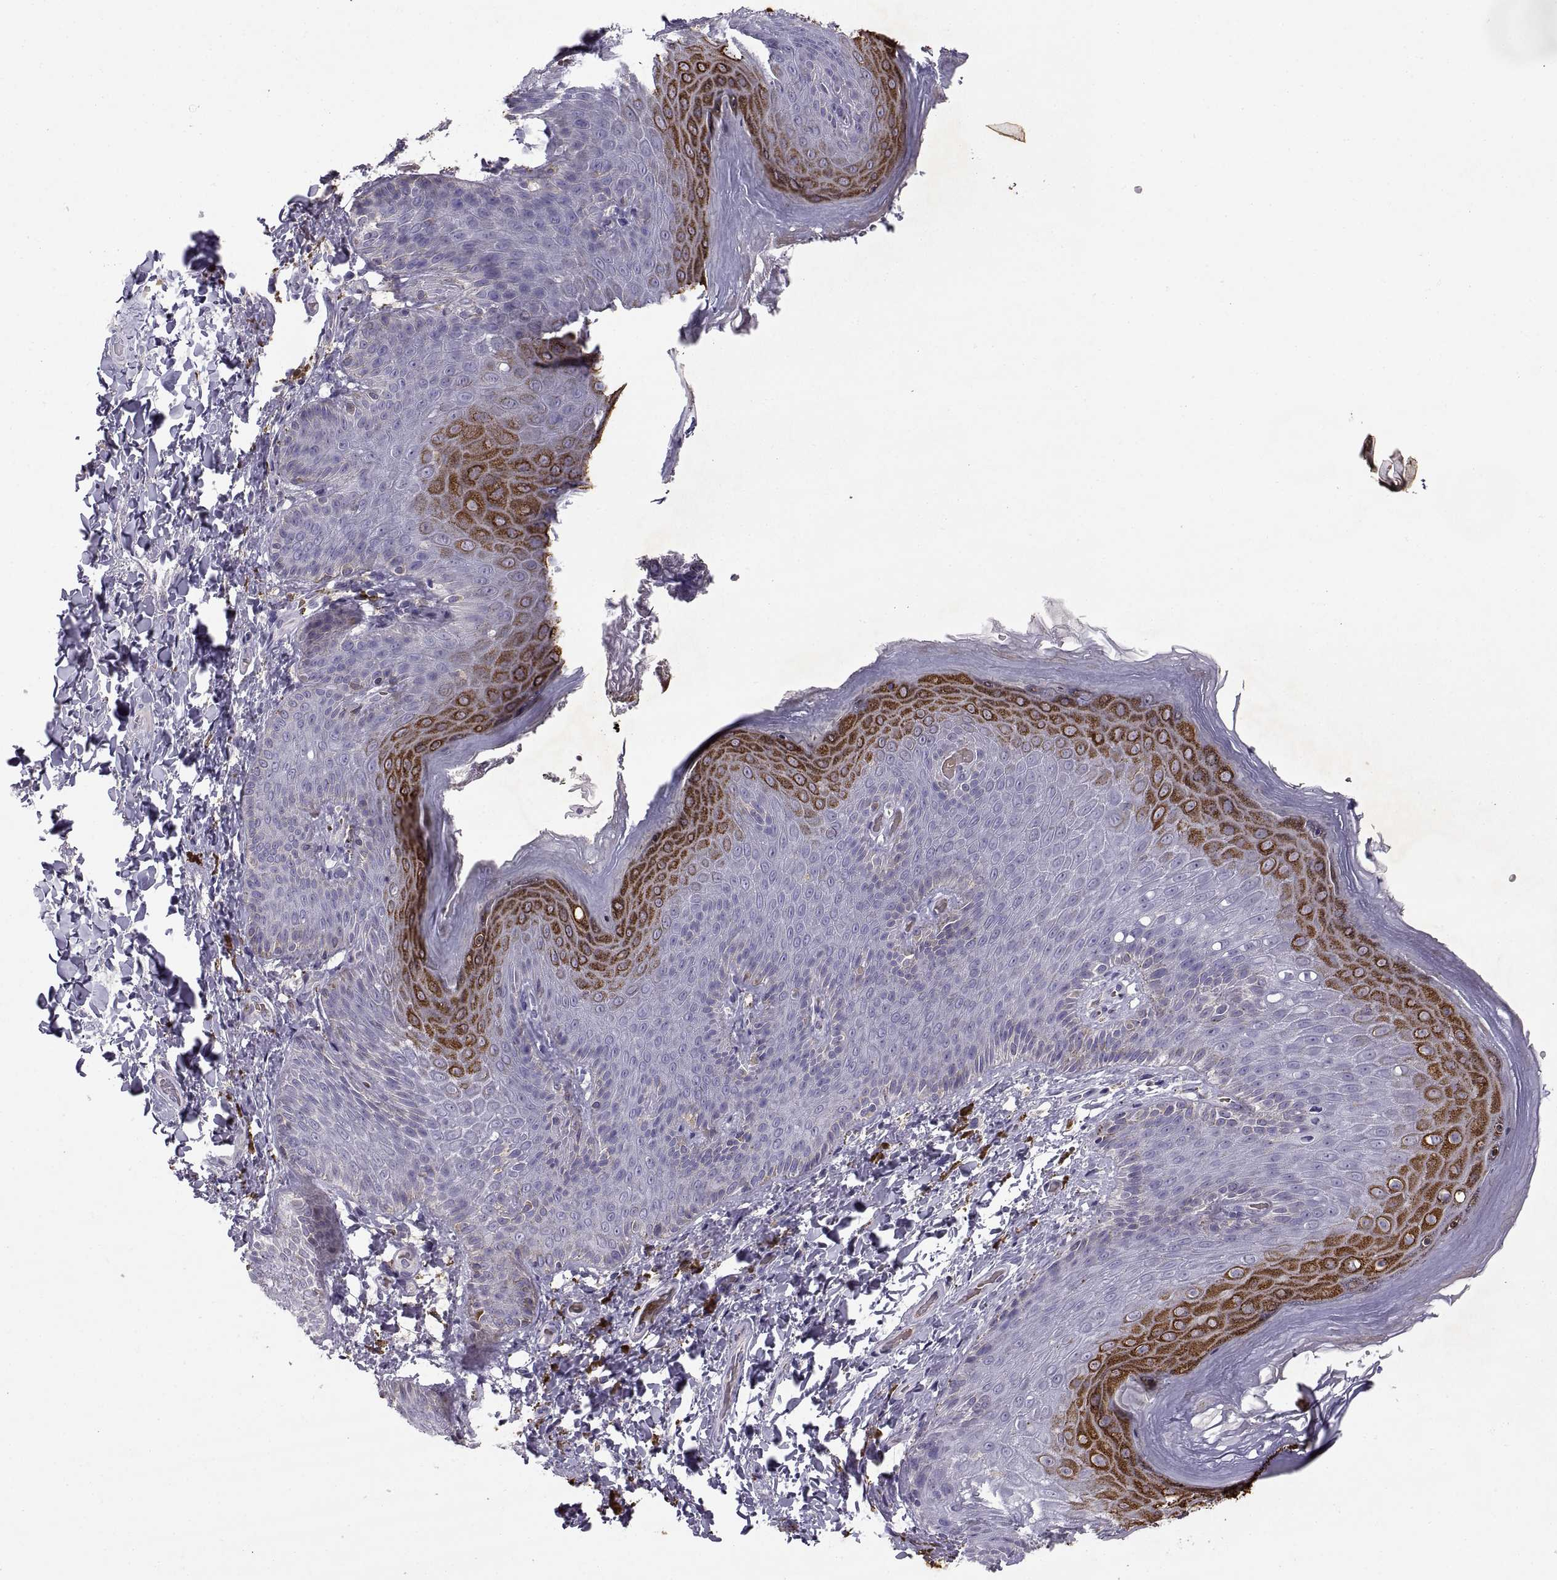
{"staining": {"intensity": "strong", "quantity": "<25%", "location": "cytoplasmic/membranous"}, "tissue": "skin", "cell_type": "Epidermal cells", "image_type": "normal", "snomed": [{"axis": "morphology", "description": "Normal tissue, NOS"}, {"axis": "topography", "description": "Anal"}], "caption": "There is medium levels of strong cytoplasmic/membranous positivity in epidermal cells of benign skin, as demonstrated by immunohistochemical staining (brown color).", "gene": "DOK3", "patient": {"sex": "male", "age": 53}}